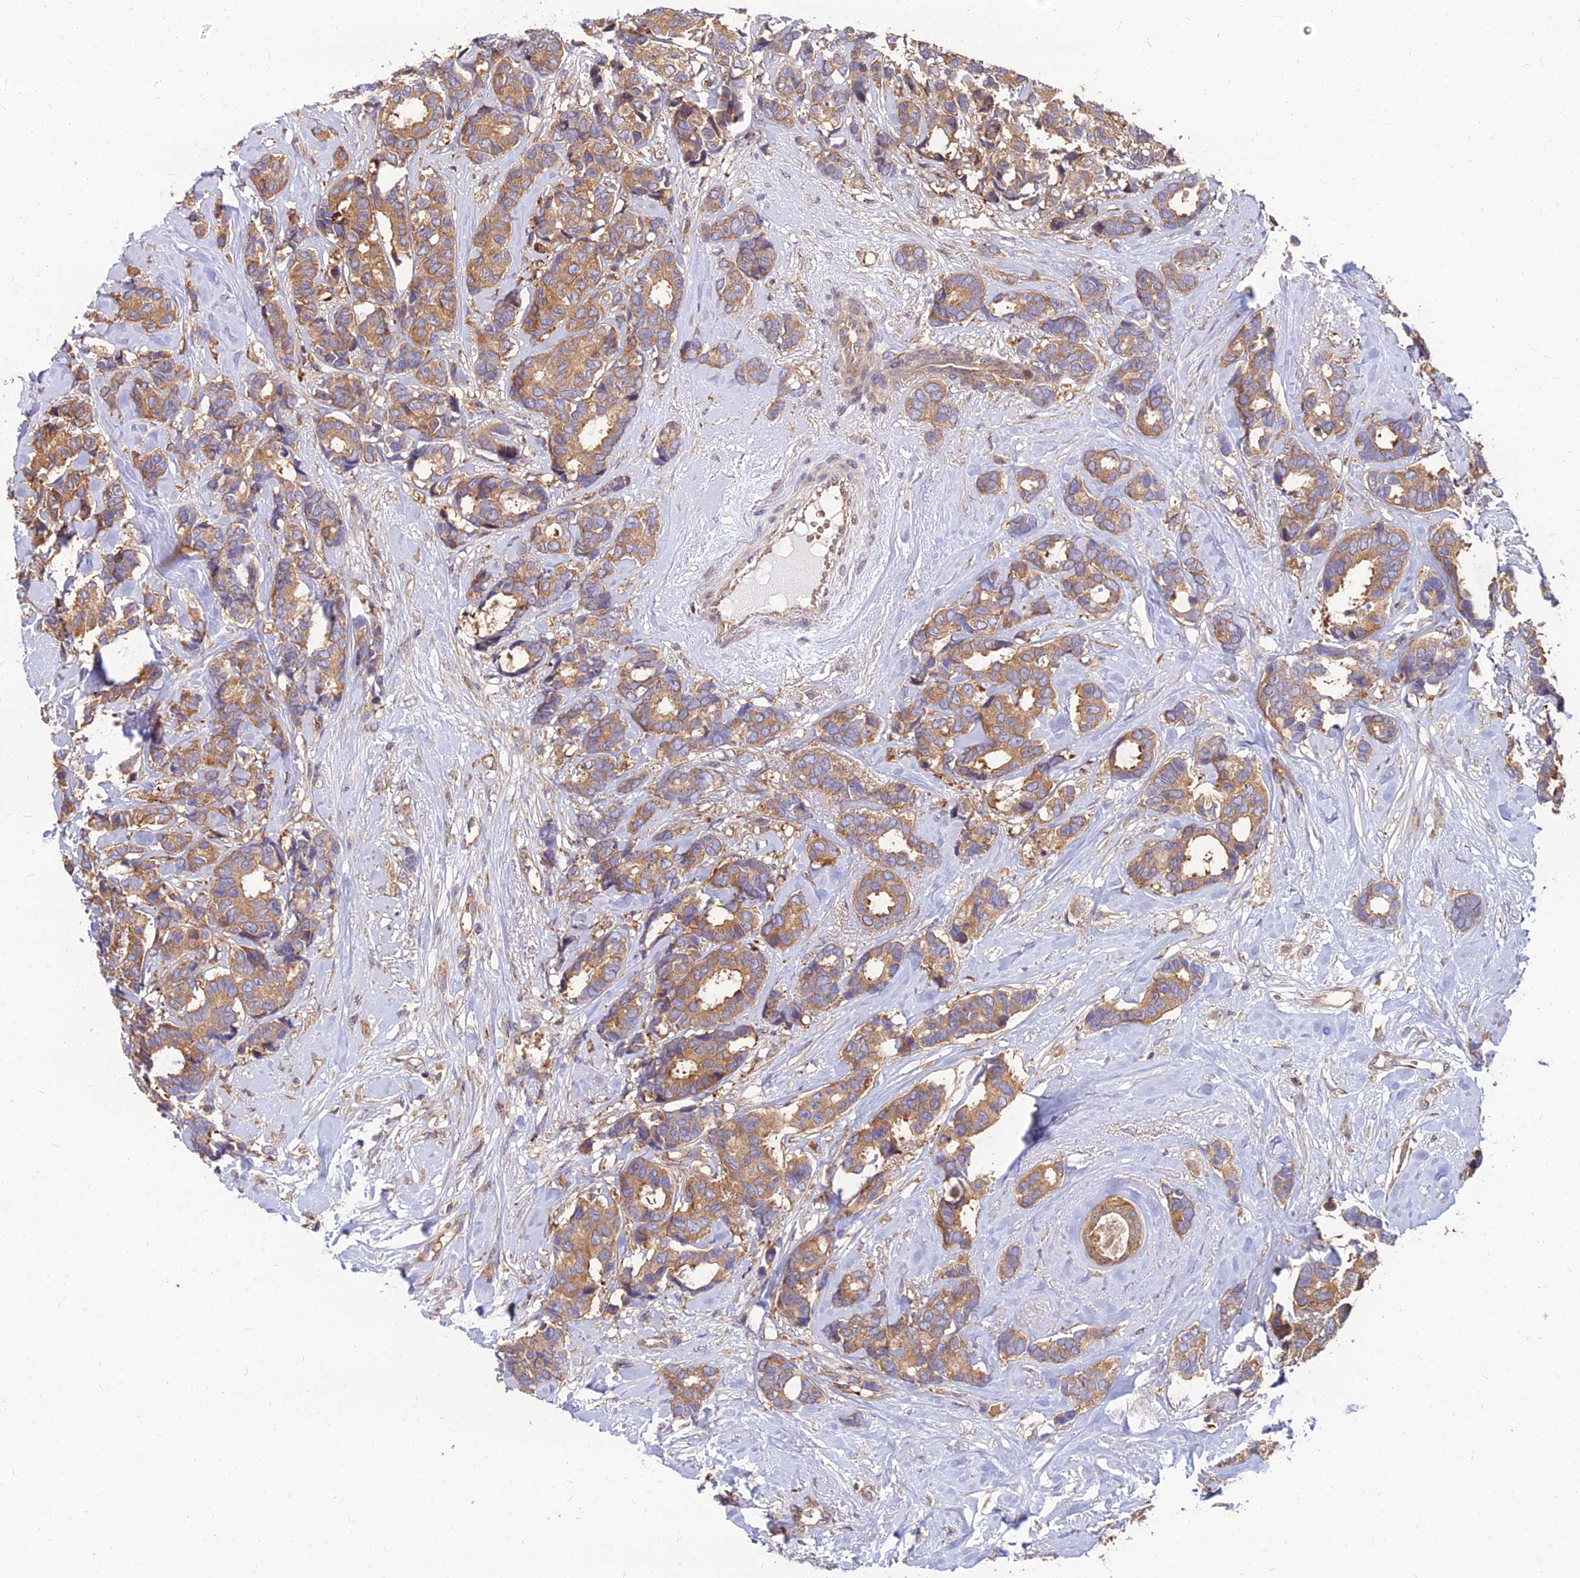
{"staining": {"intensity": "moderate", "quantity": ">75%", "location": "cytoplasmic/membranous"}, "tissue": "breast cancer", "cell_type": "Tumor cells", "image_type": "cancer", "snomed": [{"axis": "morphology", "description": "Duct carcinoma"}, {"axis": "topography", "description": "Breast"}], "caption": "There is medium levels of moderate cytoplasmic/membranous staining in tumor cells of breast cancer, as demonstrated by immunohistochemical staining (brown color).", "gene": "CCT6B", "patient": {"sex": "female", "age": 87}}